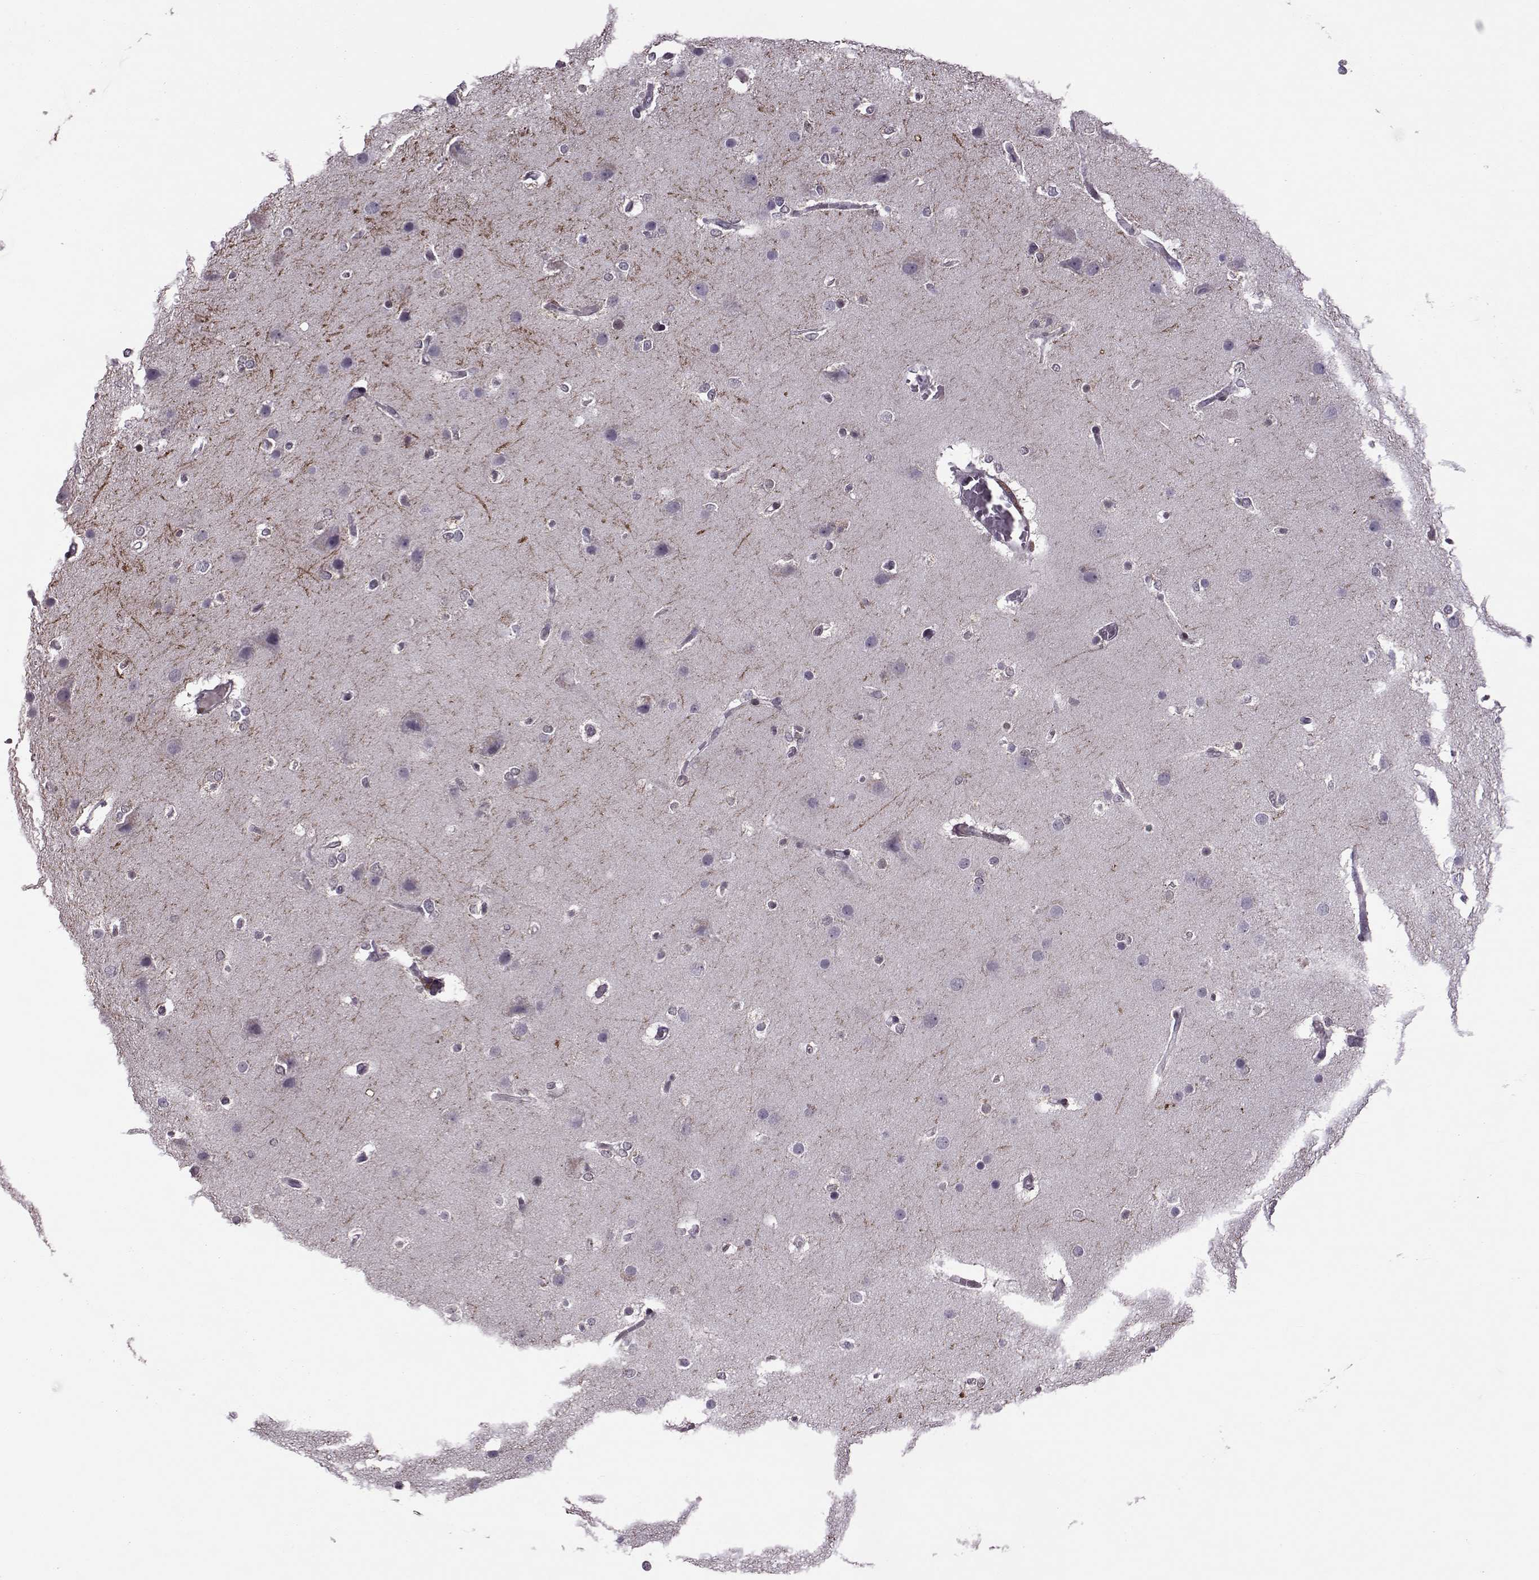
{"staining": {"intensity": "negative", "quantity": "none", "location": "none"}, "tissue": "glioma", "cell_type": "Tumor cells", "image_type": "cancer", "snomed": [{"axis": "morphology", "description": "Glioma, malignant, High grade"}, {"axis": "topography", "description": "Brain"}], "caption": "Immunohistochemistry micrograph of high-grade glioma (malignant) stained for a protein (brown), which demonstrates no positivity in tumor cells.", "gene": "CDK4", "patient": {"sex": "female", "age": 61}}